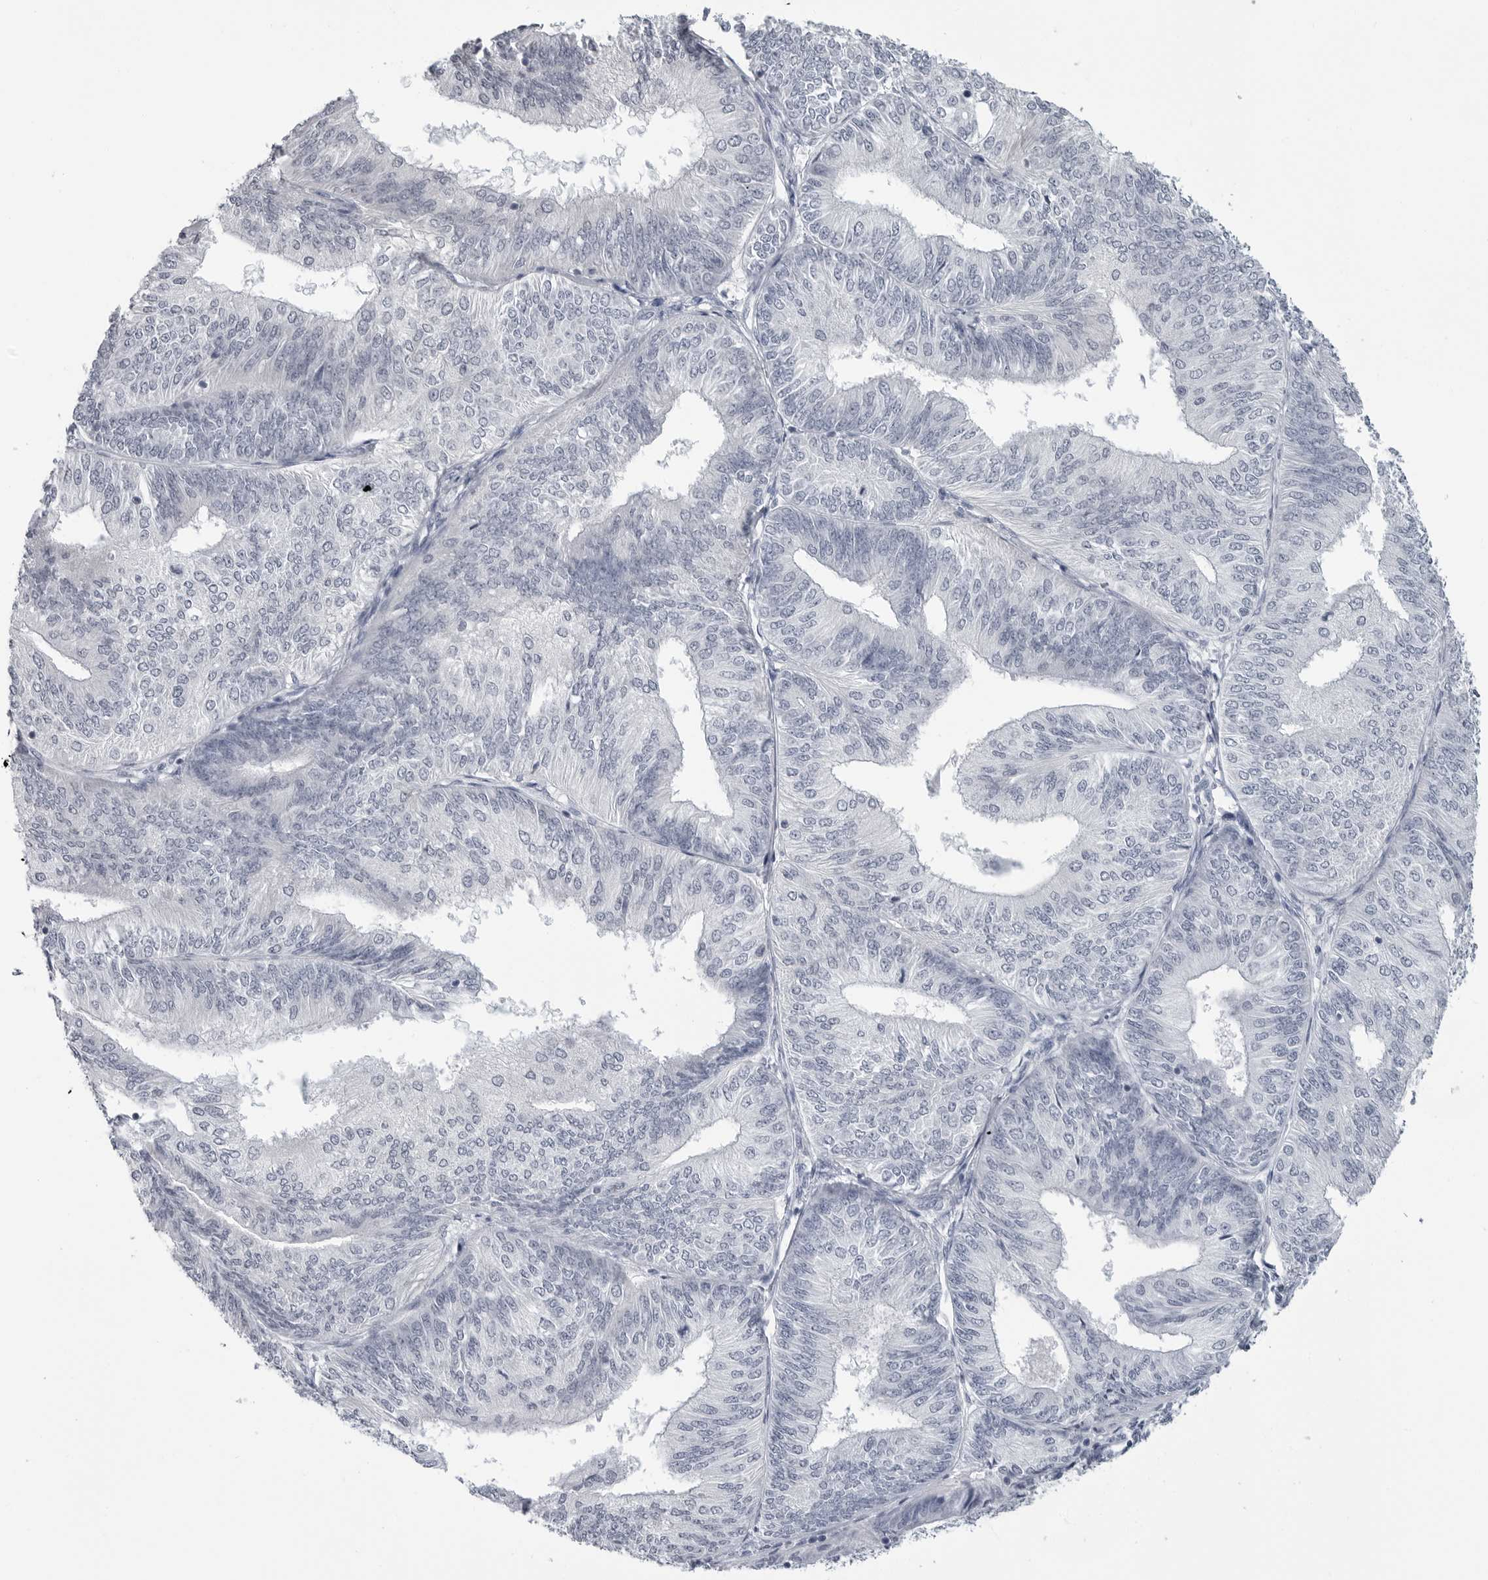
{"staining": {"intensity": "negative", "quantity": "none", "location": "none"}, "tissue": "endometrial cancer", "cell_type": "Tumor cells", "image_type": "cancer", "snomed": [{"axis": "morphology", "description": "Adenocarcinoma, NOS"}, {"axis": "topography", "description": "Endometrium"}], "caption": "This is a image of immunohistochemistry staining of endometrial cancer (adenocarcinoma), which shows no expression in tumor cells. (Stains: DAB immunohistochemistry with hematoxylin counter stain, Microscopy: brightfield microscopy at high magnification).", "gene": "PGA3", "patient": {"sex": "female", "age": 58}}